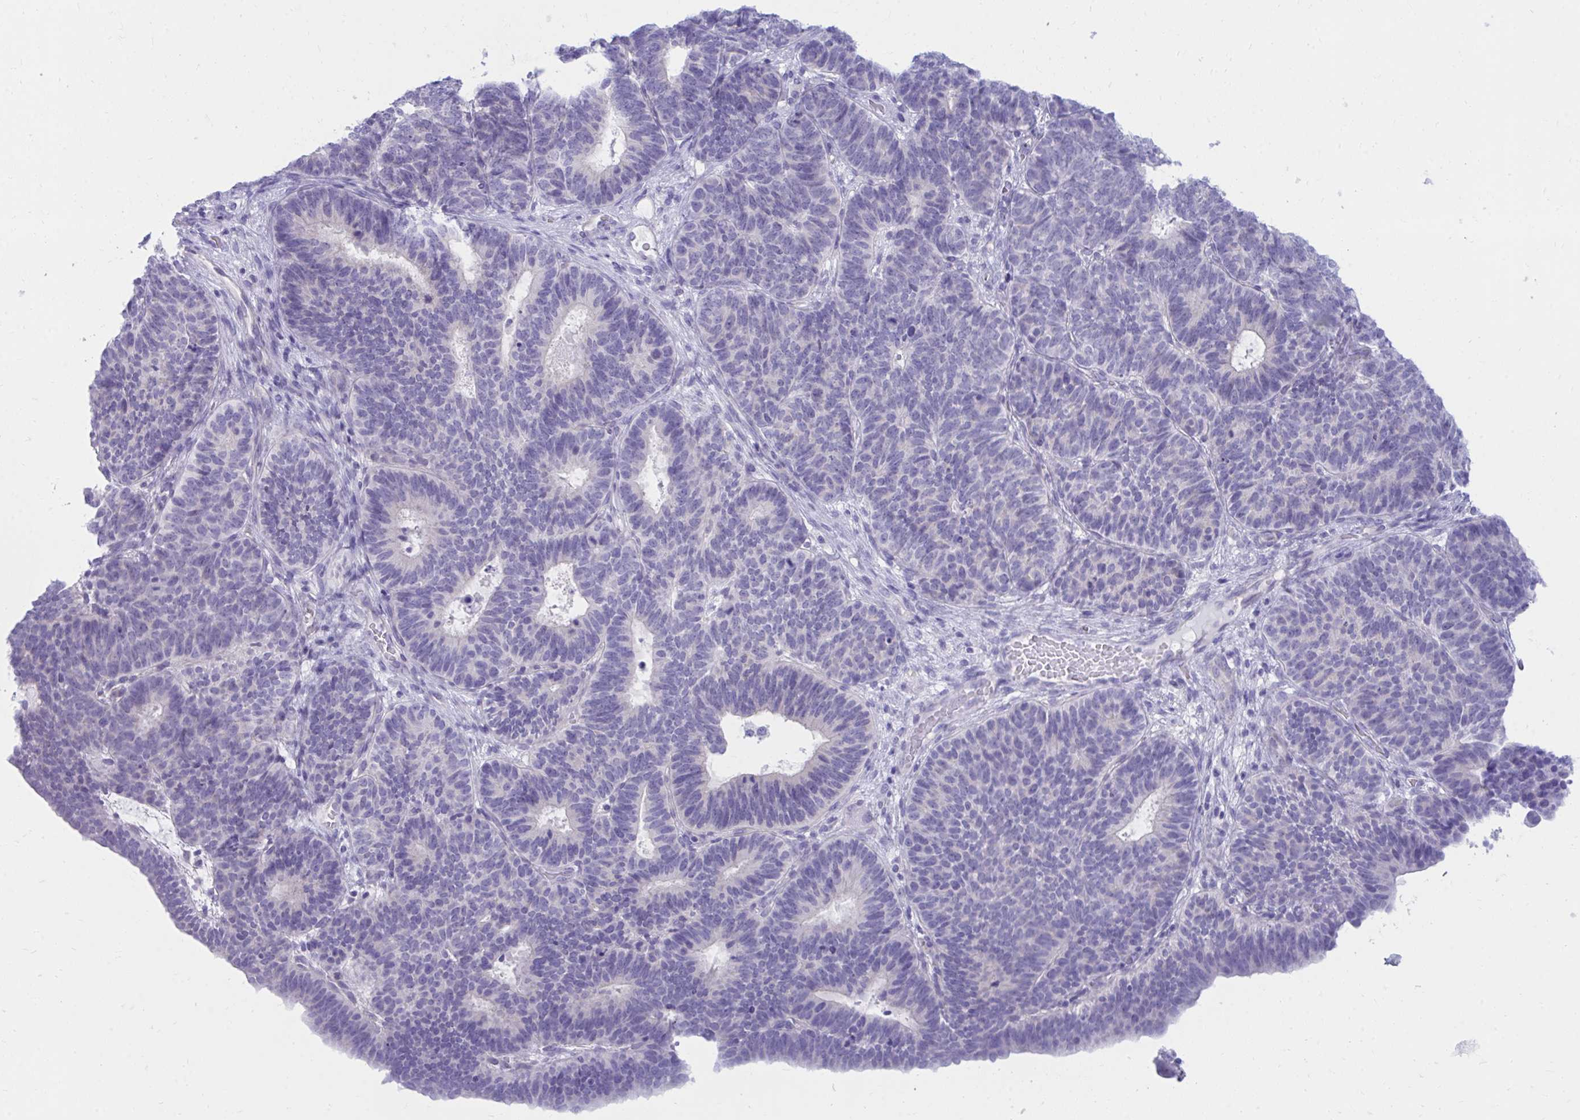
{"staining": {"intensity": "negative", "quantity": "none", "location": "none"}, "tissue": "endometrial cancer", "cell_type": "Tumor cells", "image_type": "cancer", "snomed": [{"axis": "morphology", "description": "Adenocarcinoma, NOS"}, {"axis": "topography", "description": "Endometrium"}], "caption": "Immunohistochemical staining of endometrial cancer (adenocarcinoma) demonstrates no significant positivity in tumor cells.", "gene": "SHISA8", "patient": {"sex": "female", "age": 70}}